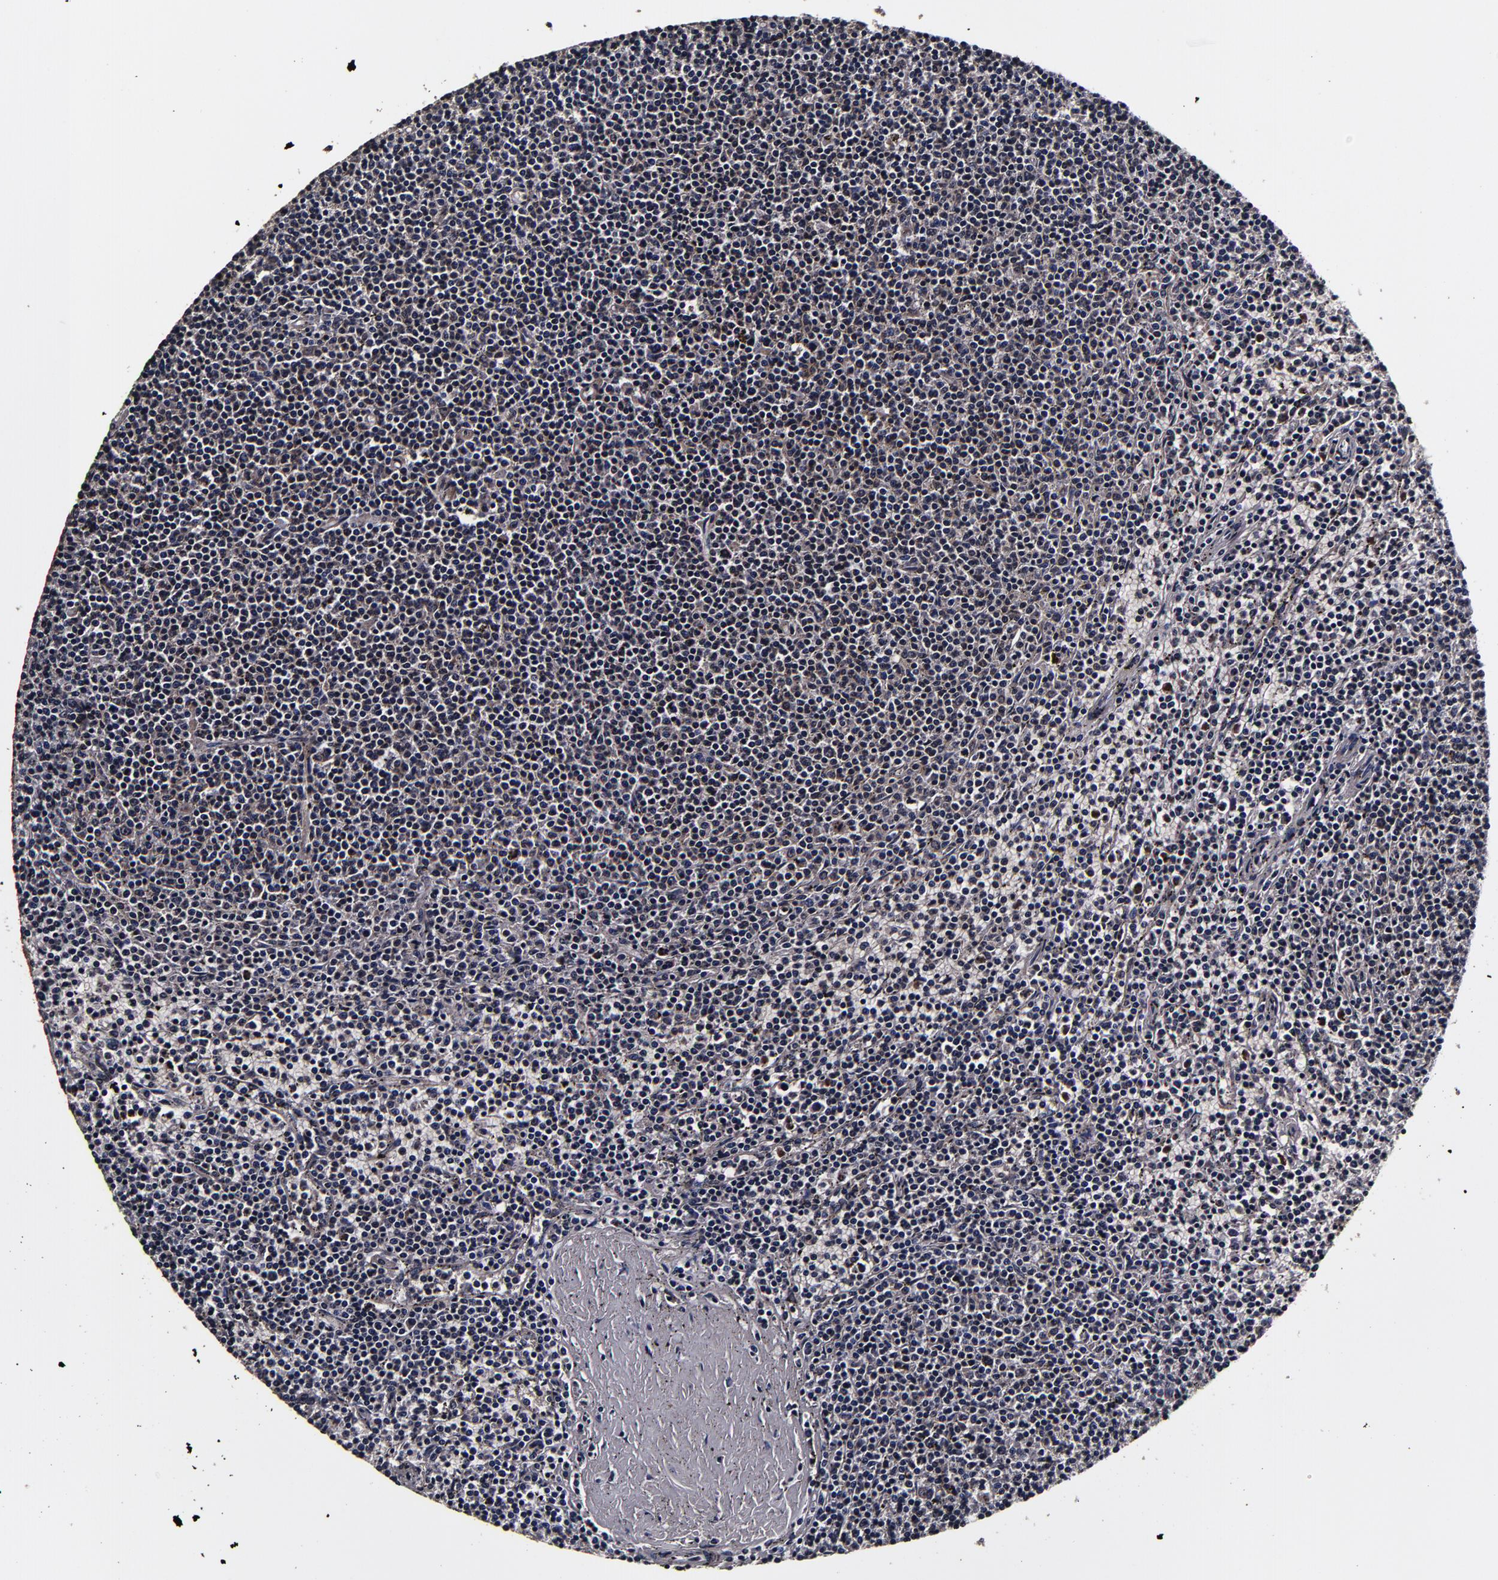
{"staining": {"intensity": "negative", "quantity": "none", "location": "none"}, "tissue": "lymphoma", "cell_type": "Tumor cells", "image_type": "cancer", "snomed": [{"axis": "morphology", "description": "Malignant lymphoma, non-Hodgkin's type, Low grade"}, {"axis": "topography", "description": "Spleen"}], "caption": "This is an immunohistochemistry (IHC) micrograph of human low-grade malignant lymphoma, non-Hodgkin's type. There is no expression in tumor cells.", "gene": "MMP15", "patient": {"sex": "female", "age": 50}}